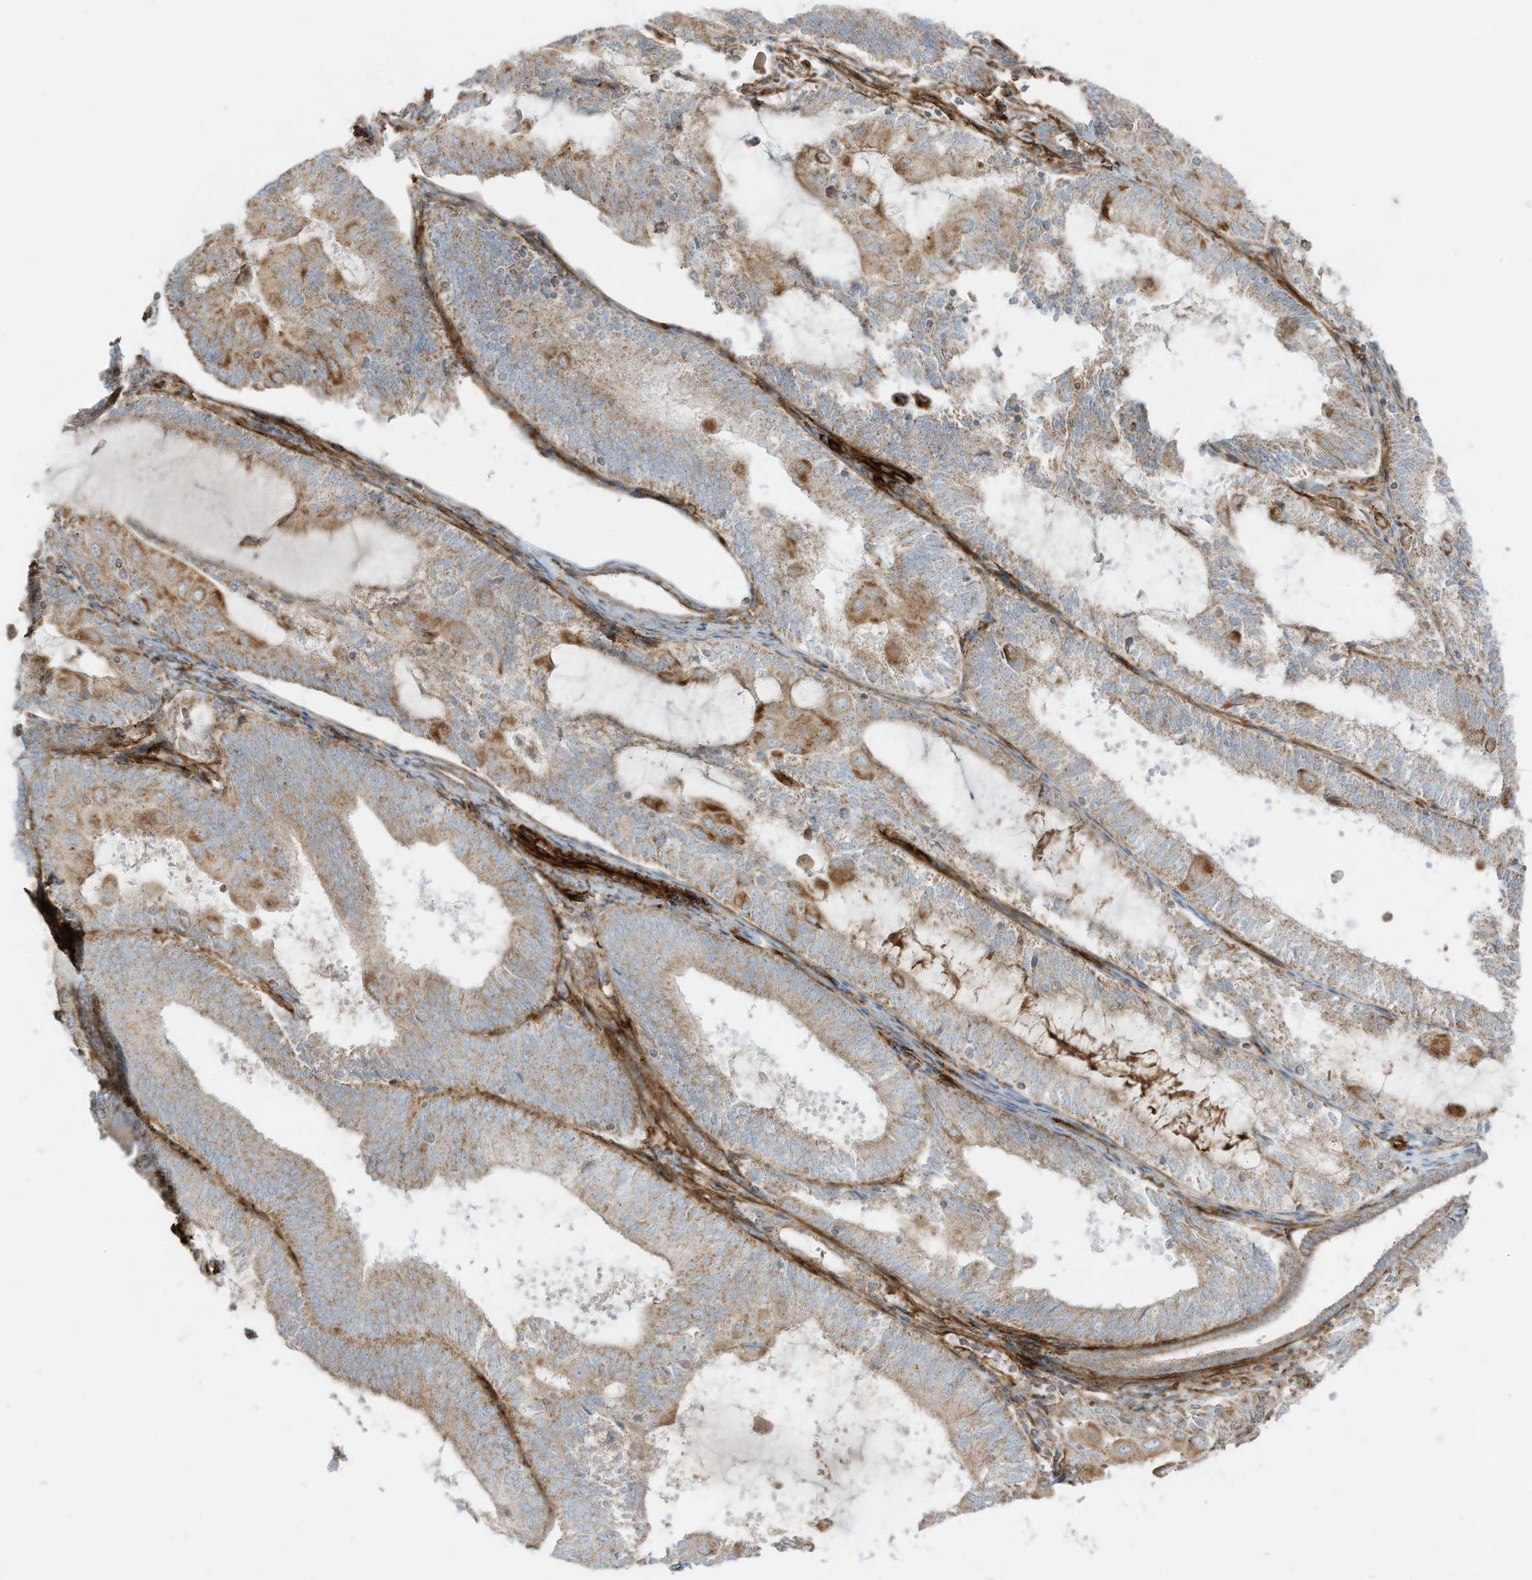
{"staining": {"intensity": "moderate", "quantity": "25%-75%", "location": "cytoplasmic/membranous"}, "tissue": "endometrial cancer", "cell_type": "Tumor cells", "image_type": "cancer", "snomed": [{"axis": "morphology", "description": "Adenocarcinoma, NOS"}, {"axis": "topography", "description": "Endometrium"}], "caption": "Endometrial cancer stained for a protein (brown) reveals moderate cytoplasmic/membranous positive staining in approximately 25%-75% of tumor cells.", "gene": "ABCB7", "patient": {"sex": "female", "age": 81}}